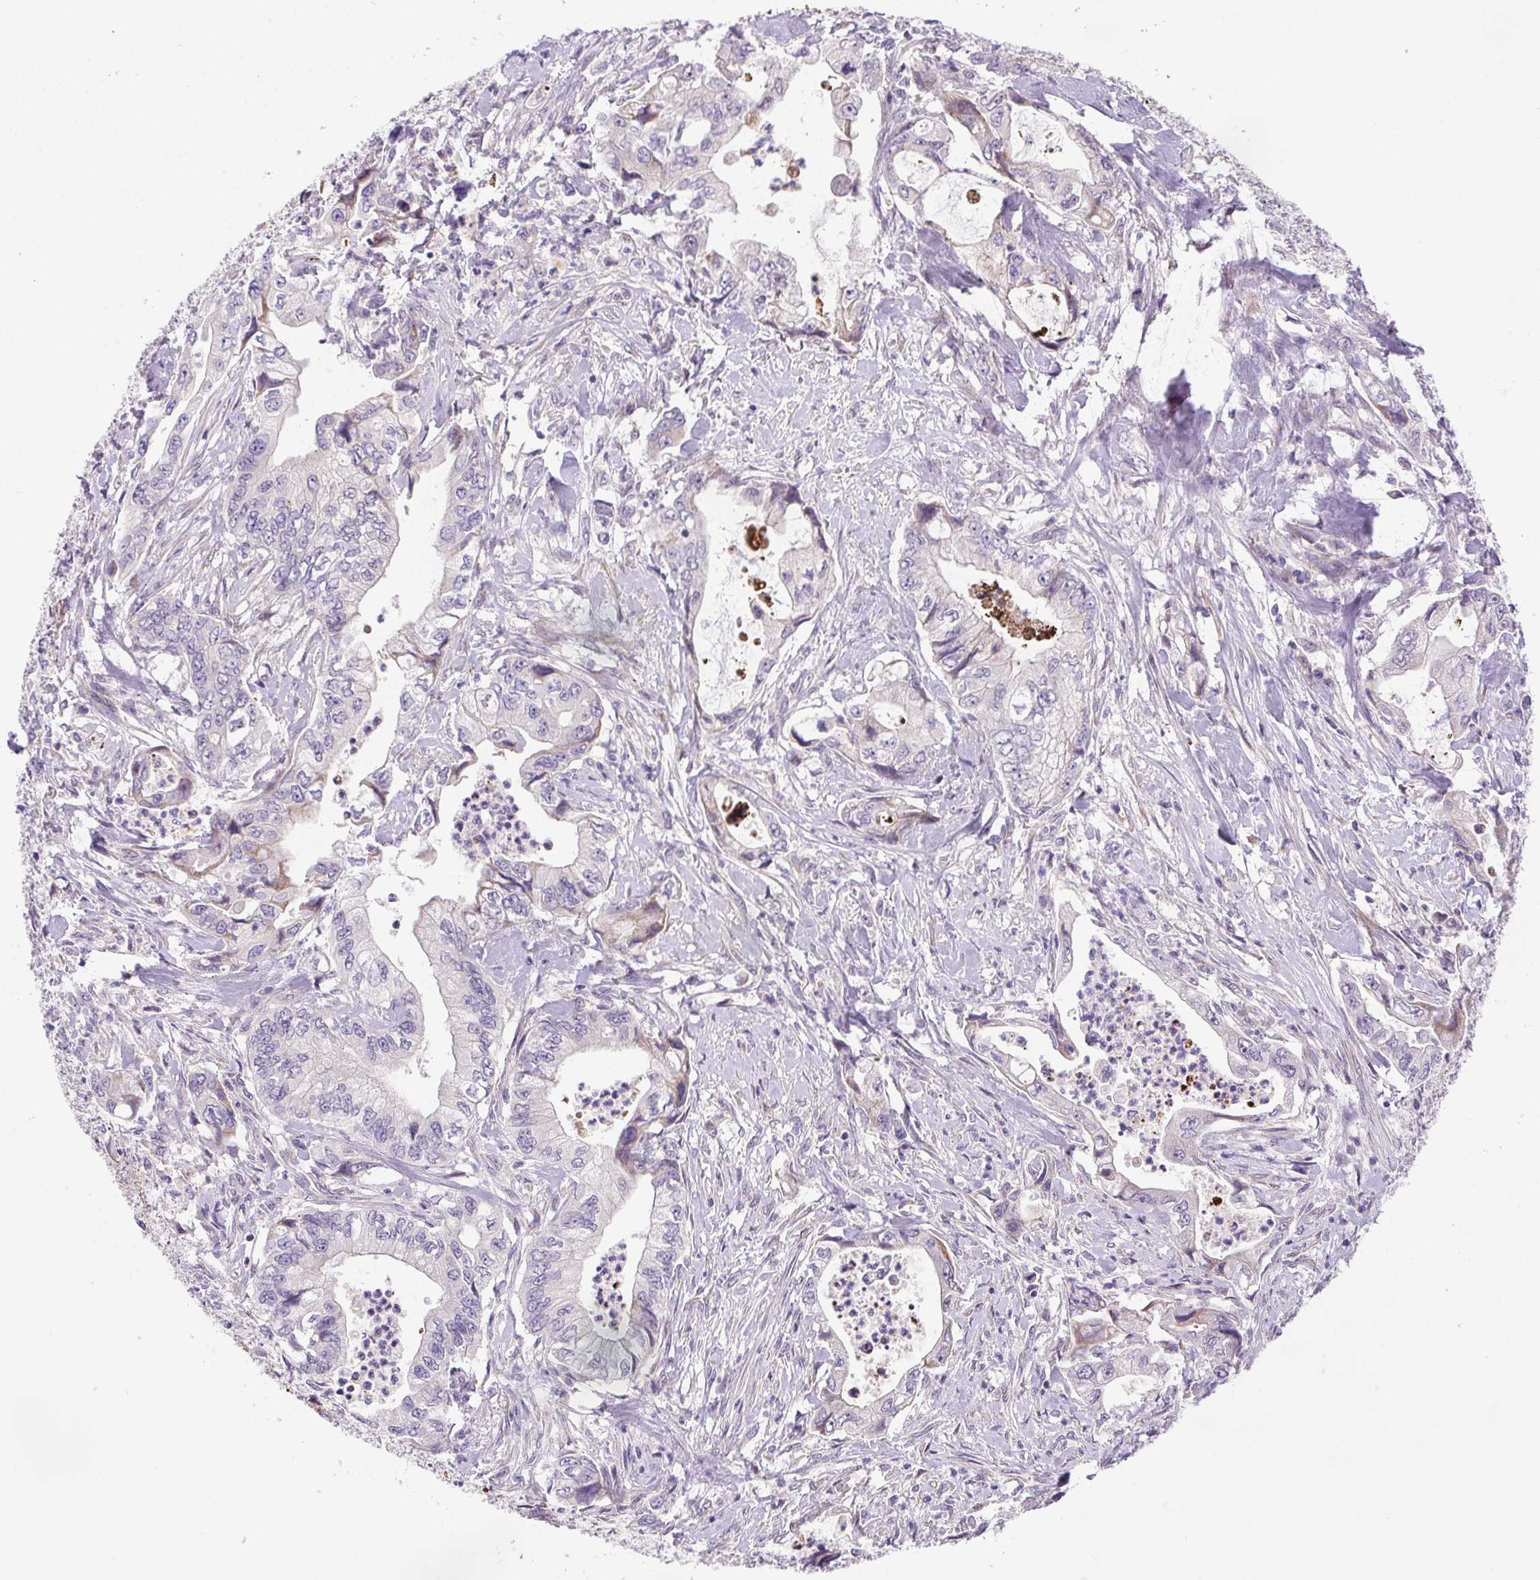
{"staining": {"intensity": "negative", "quantity": "none", "location": "none"}, "tissue": "stomach cancer", "cell_type": "Tumor cells", "image_type": "cancer", "snomed": [{"axis": "morphology", "description": "Adenocarcinoma, NOS"}, {"axis": "topography", "description": "Pancreas"}, {"axis": "topography", "description": "Stomach, upper"}], "caption": "Tumor cells are negative for brown protein staining in stomach adenocarcinoma.", "gene": "LRRTM1", "patient": {"sex": "male", "age": 77}}